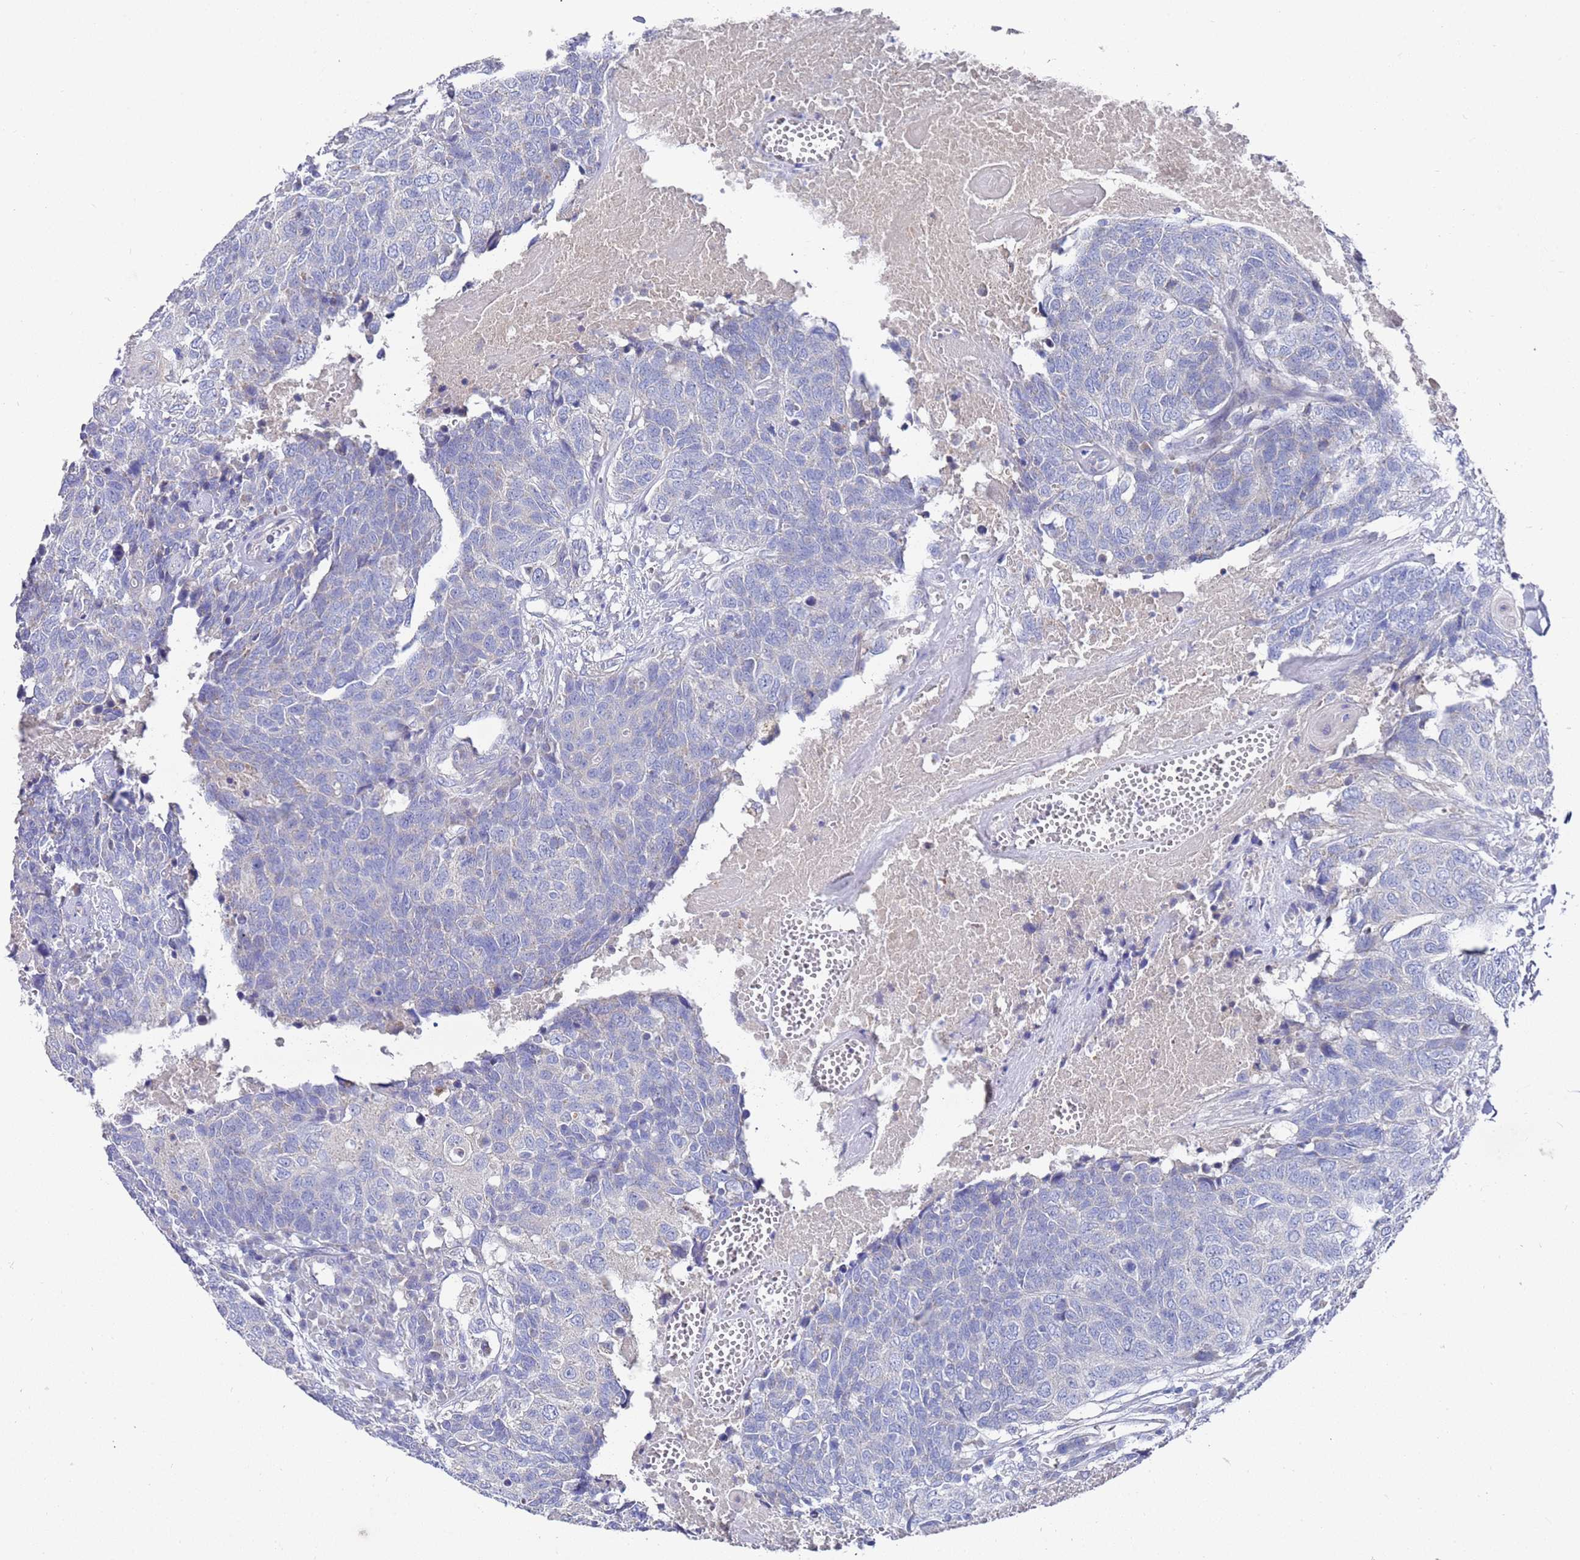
{"staining": {"intensity": "negative", "quantity": "none", "location": "none"}, "tissue": "head and neck cancer", "cell_type": "Tumor cells", "image_type": "cancer", "snomed": [{"axis": "morphology", "description": "Squamous cell carcinoma, NOS"}, {"axis": "topography", "description": "Head-Neck"}], "caption": "Immunohistochemical staining of head and neck cancer exhibits no significant staining in tumor cells. (Brightfield microscopy of DAB immunohistochemistry at high magnification).", "gene": "SCAPER", "patient": {"sex": "male", "age": 66}}